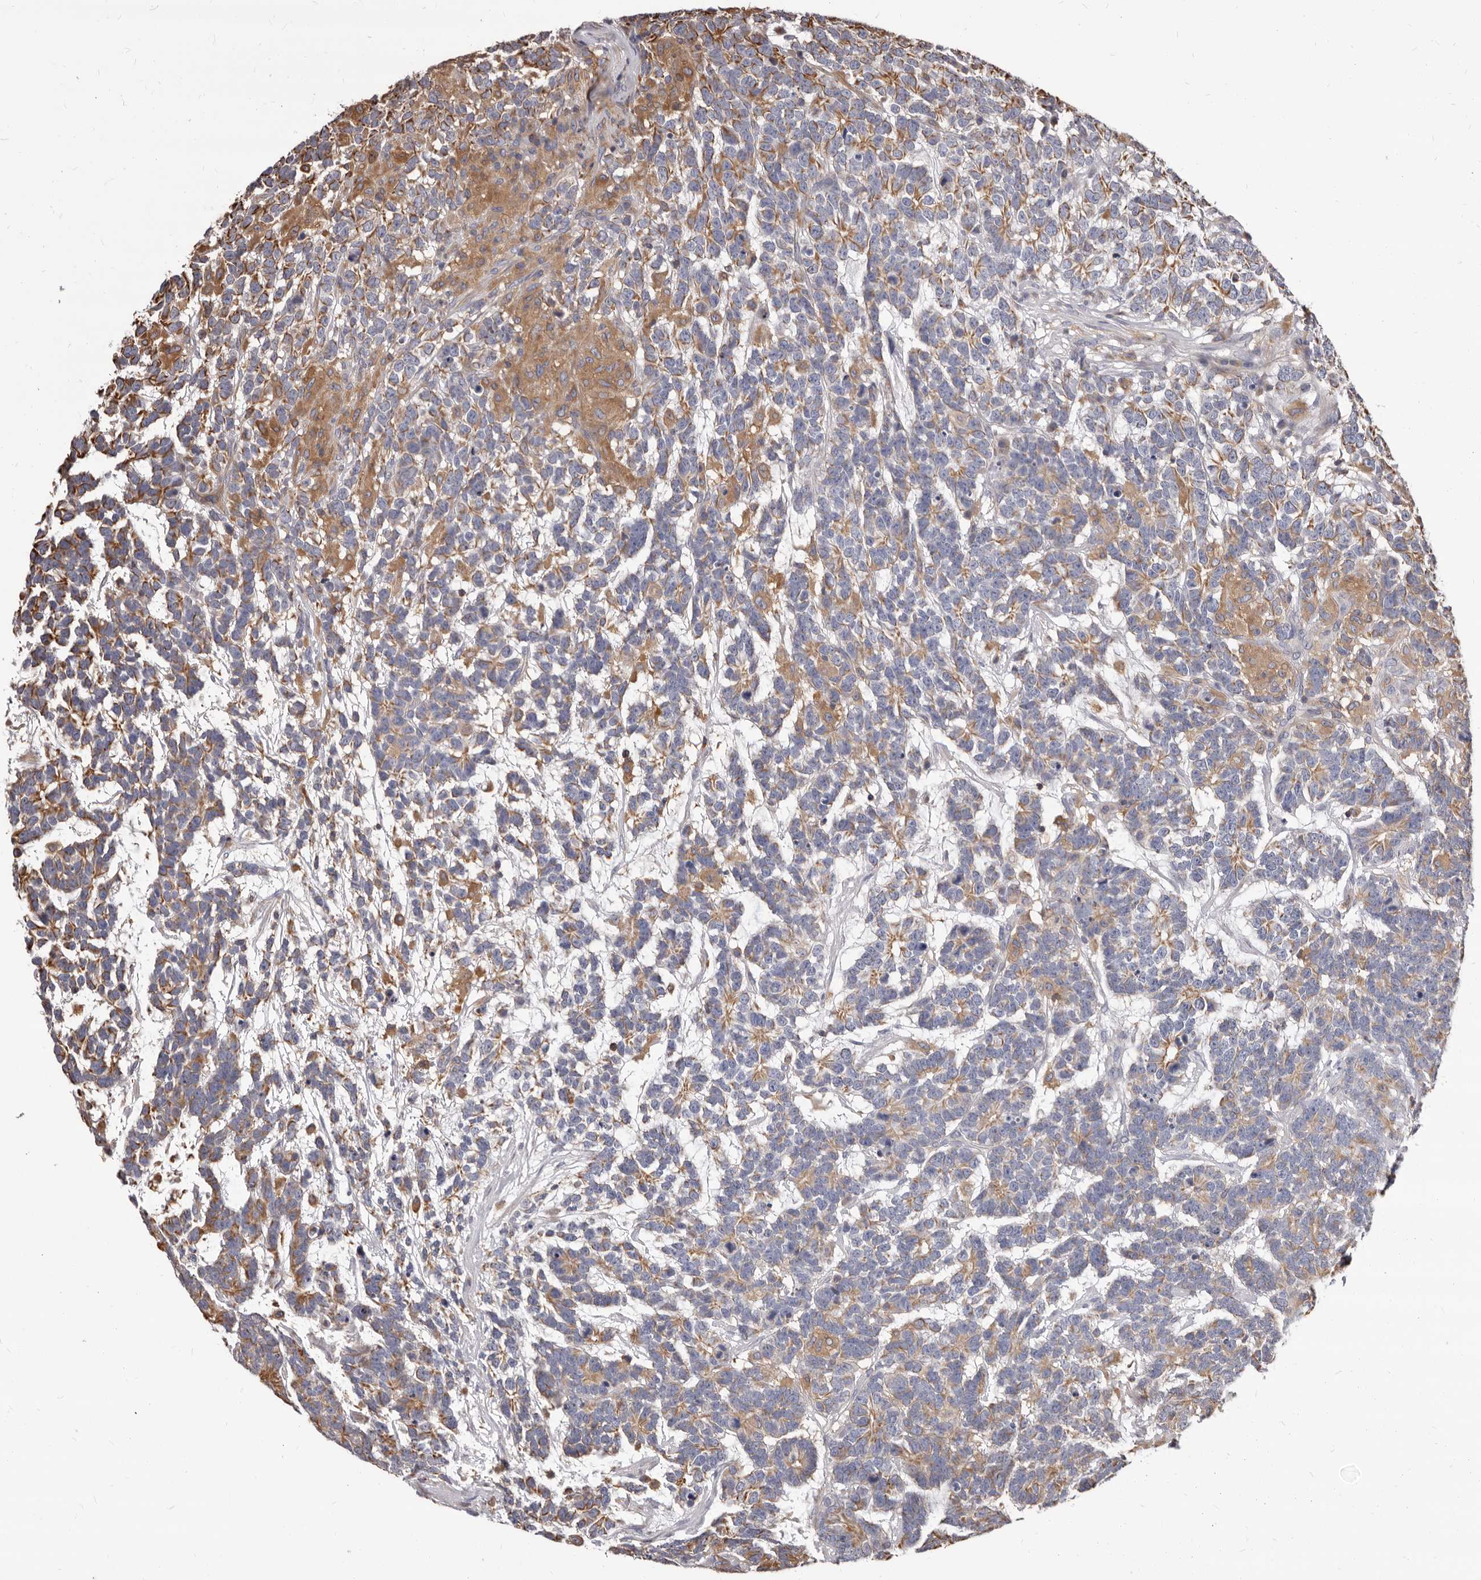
{"staining": {"intensity": "weak", "quantity": "<25%", "location": "cytoplasmic/membranous"}, "tissue": "testis cancer", "cell_type": "Tumor cells", "image_type": "cancer", "snomed": [{"axis": "morphology", "description": "Carcinoma, Embryonal, NOS"}, {"axis": "topography", "description": "Testis"}], "caption": "IHC of testis cancer exhibits no positivity in tumor cells. Nuclei are stained in blue.", "gene": "NIBAN1", "patient": {"sex": "male", "age": 26}}